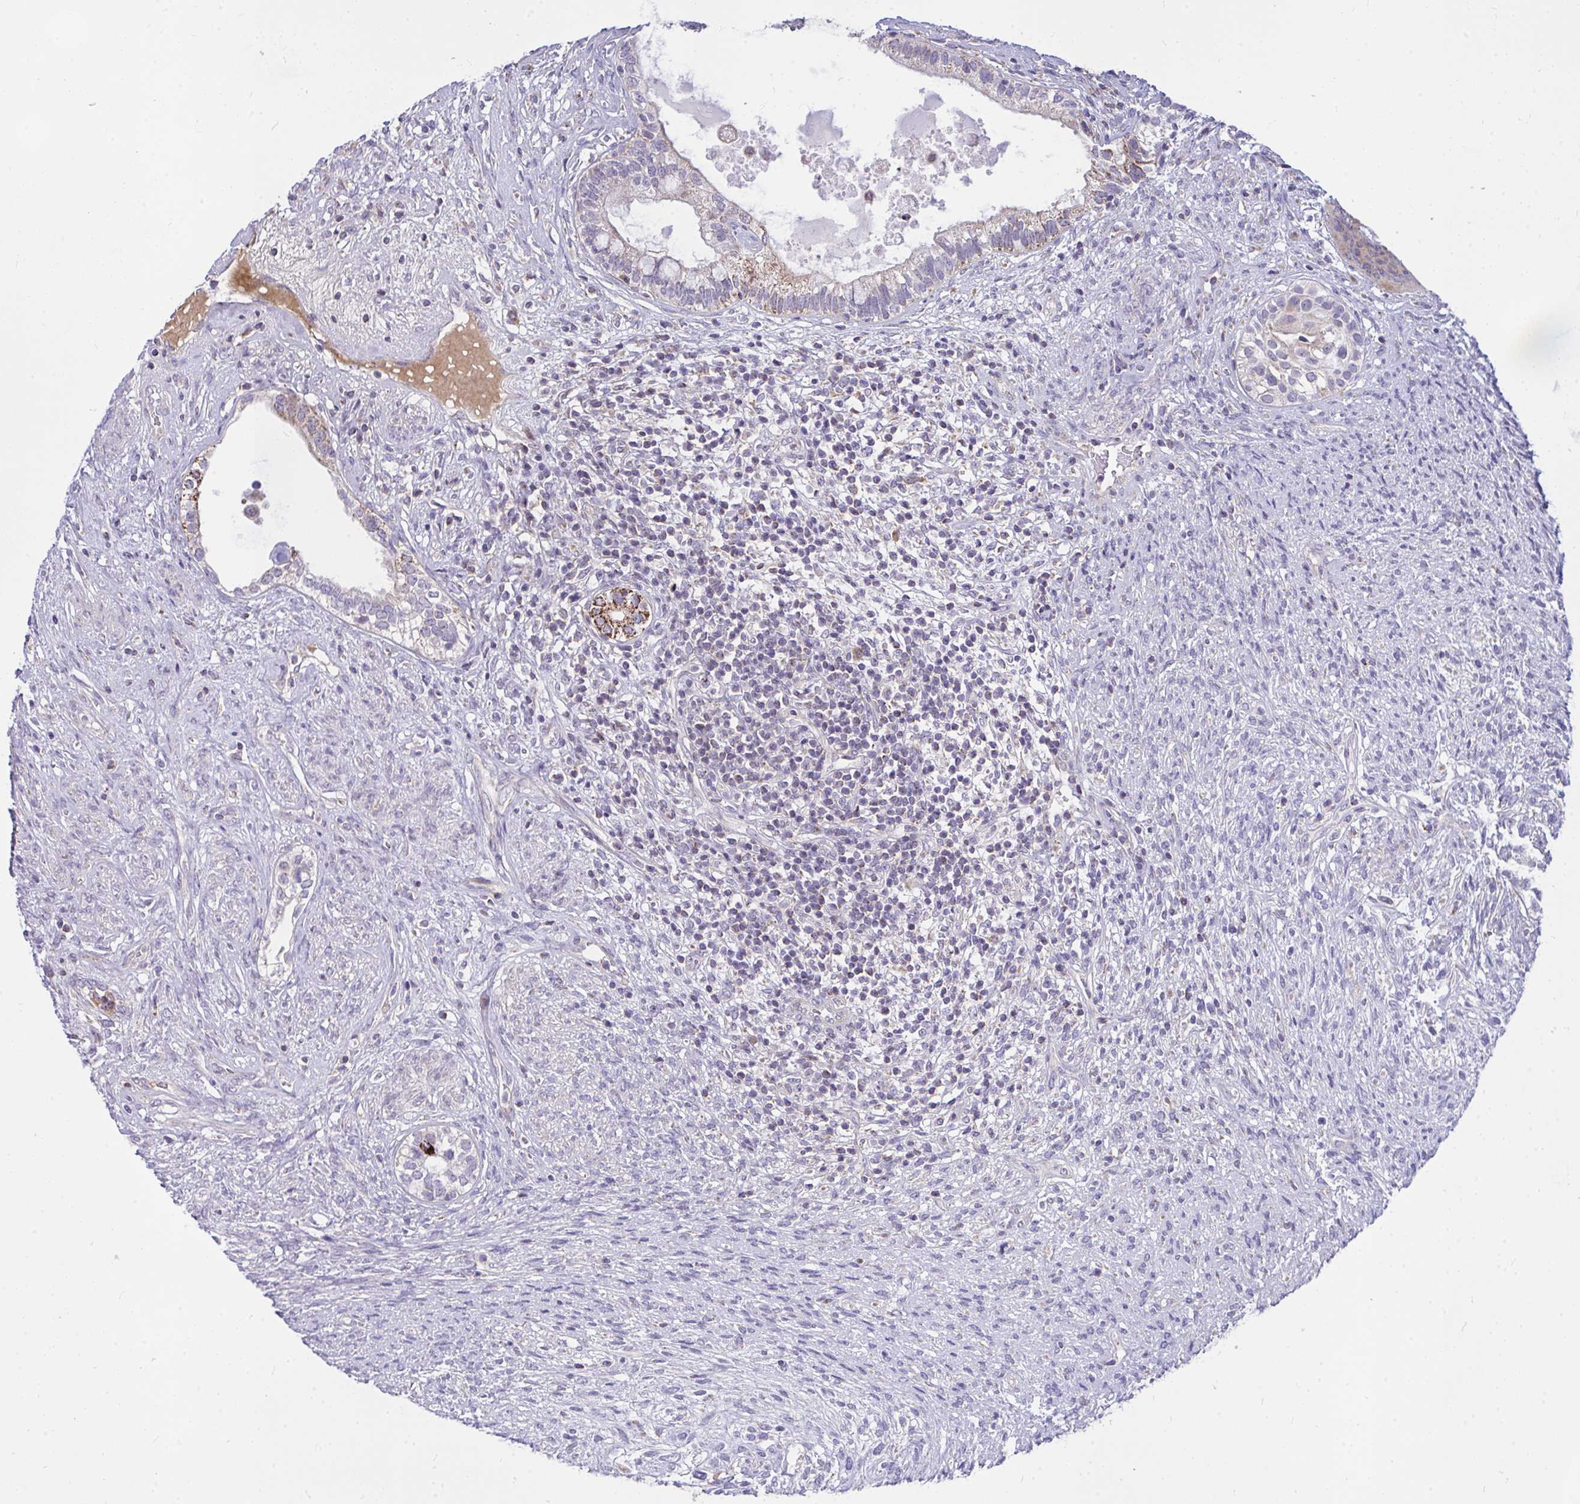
{"staining": {"intensity": "weak", "quantity": "<25%", "location": "cytoplasmic/membranous"}, "tissue": "testis cancer", "cell_type": "Tumor cells", "image_type": "cancer", "snomed": [{"axis": "morphology", "description": "Seminoma, NOS"}, {"axis": "morphology", "description": "Carcinoma, Embryonal, NOS"}, {"axis": "topography", "description": "Testis"}], "caption": "This is an immunohistochemistry (IHC) micrograph of human seminoma (testis). There is no positivity in tumor cells.", "gene": "CEP63", "patient": {"sex": "male", "age": 41}}